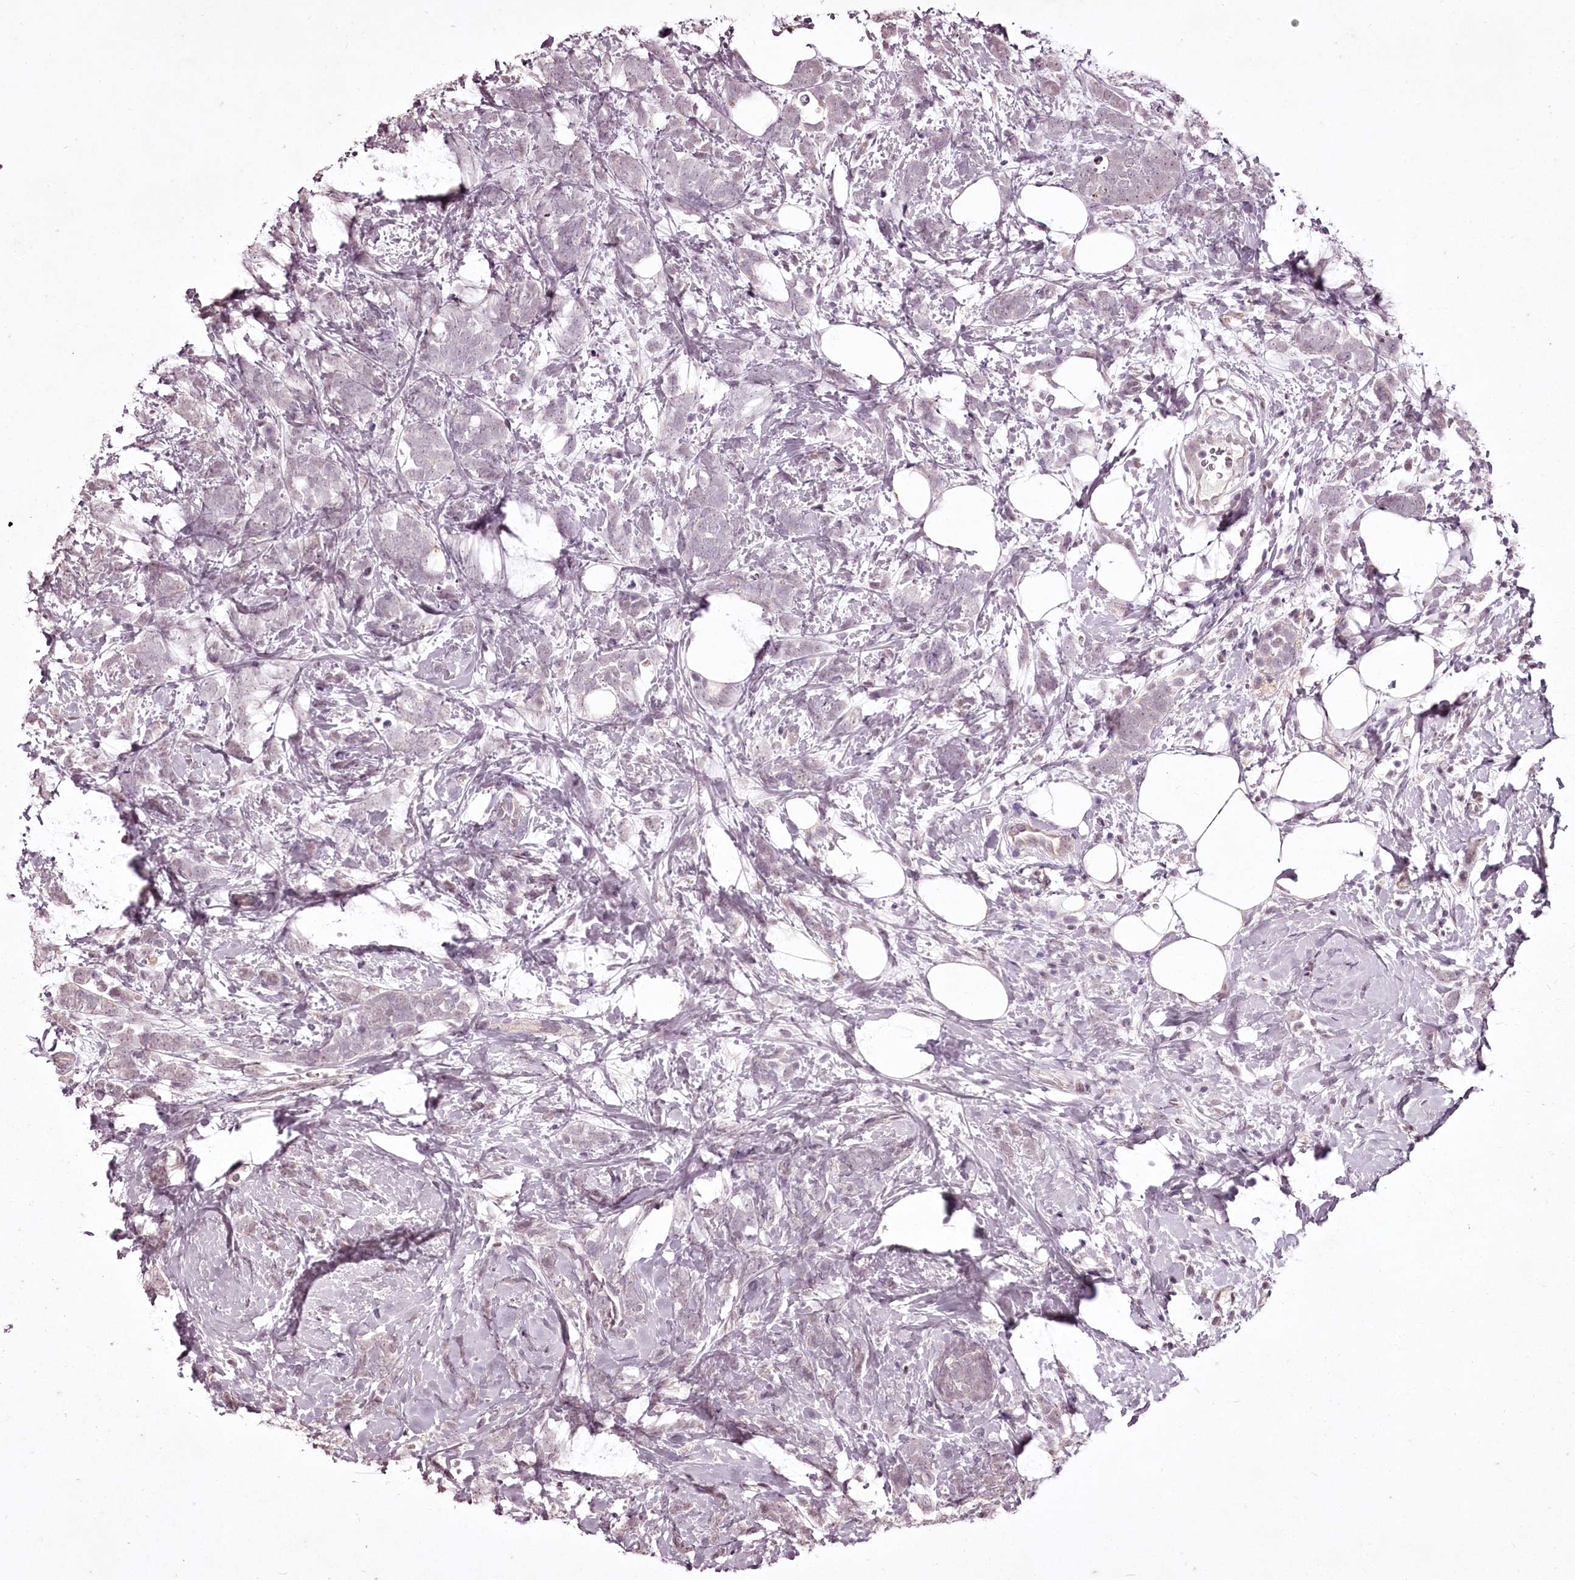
{"staining": {"intensity": "negative", "quantity": "none", "location": "none"}, "tissue": "breast cancer", "cell_type": "Tumor cells", "image_type": "cancer", "snomed": [{"axis": "morphology", "description": "Lobular carcinoma"}, {"axis": "topography", "description": "Breast"}], "caption": "Lobular carcinoma (breast) stained for a protein using immunohistochemistry displays no staining tumor cells.", "gene": "ADRA1D", "patient": {"sex": "female", "age": 58}}